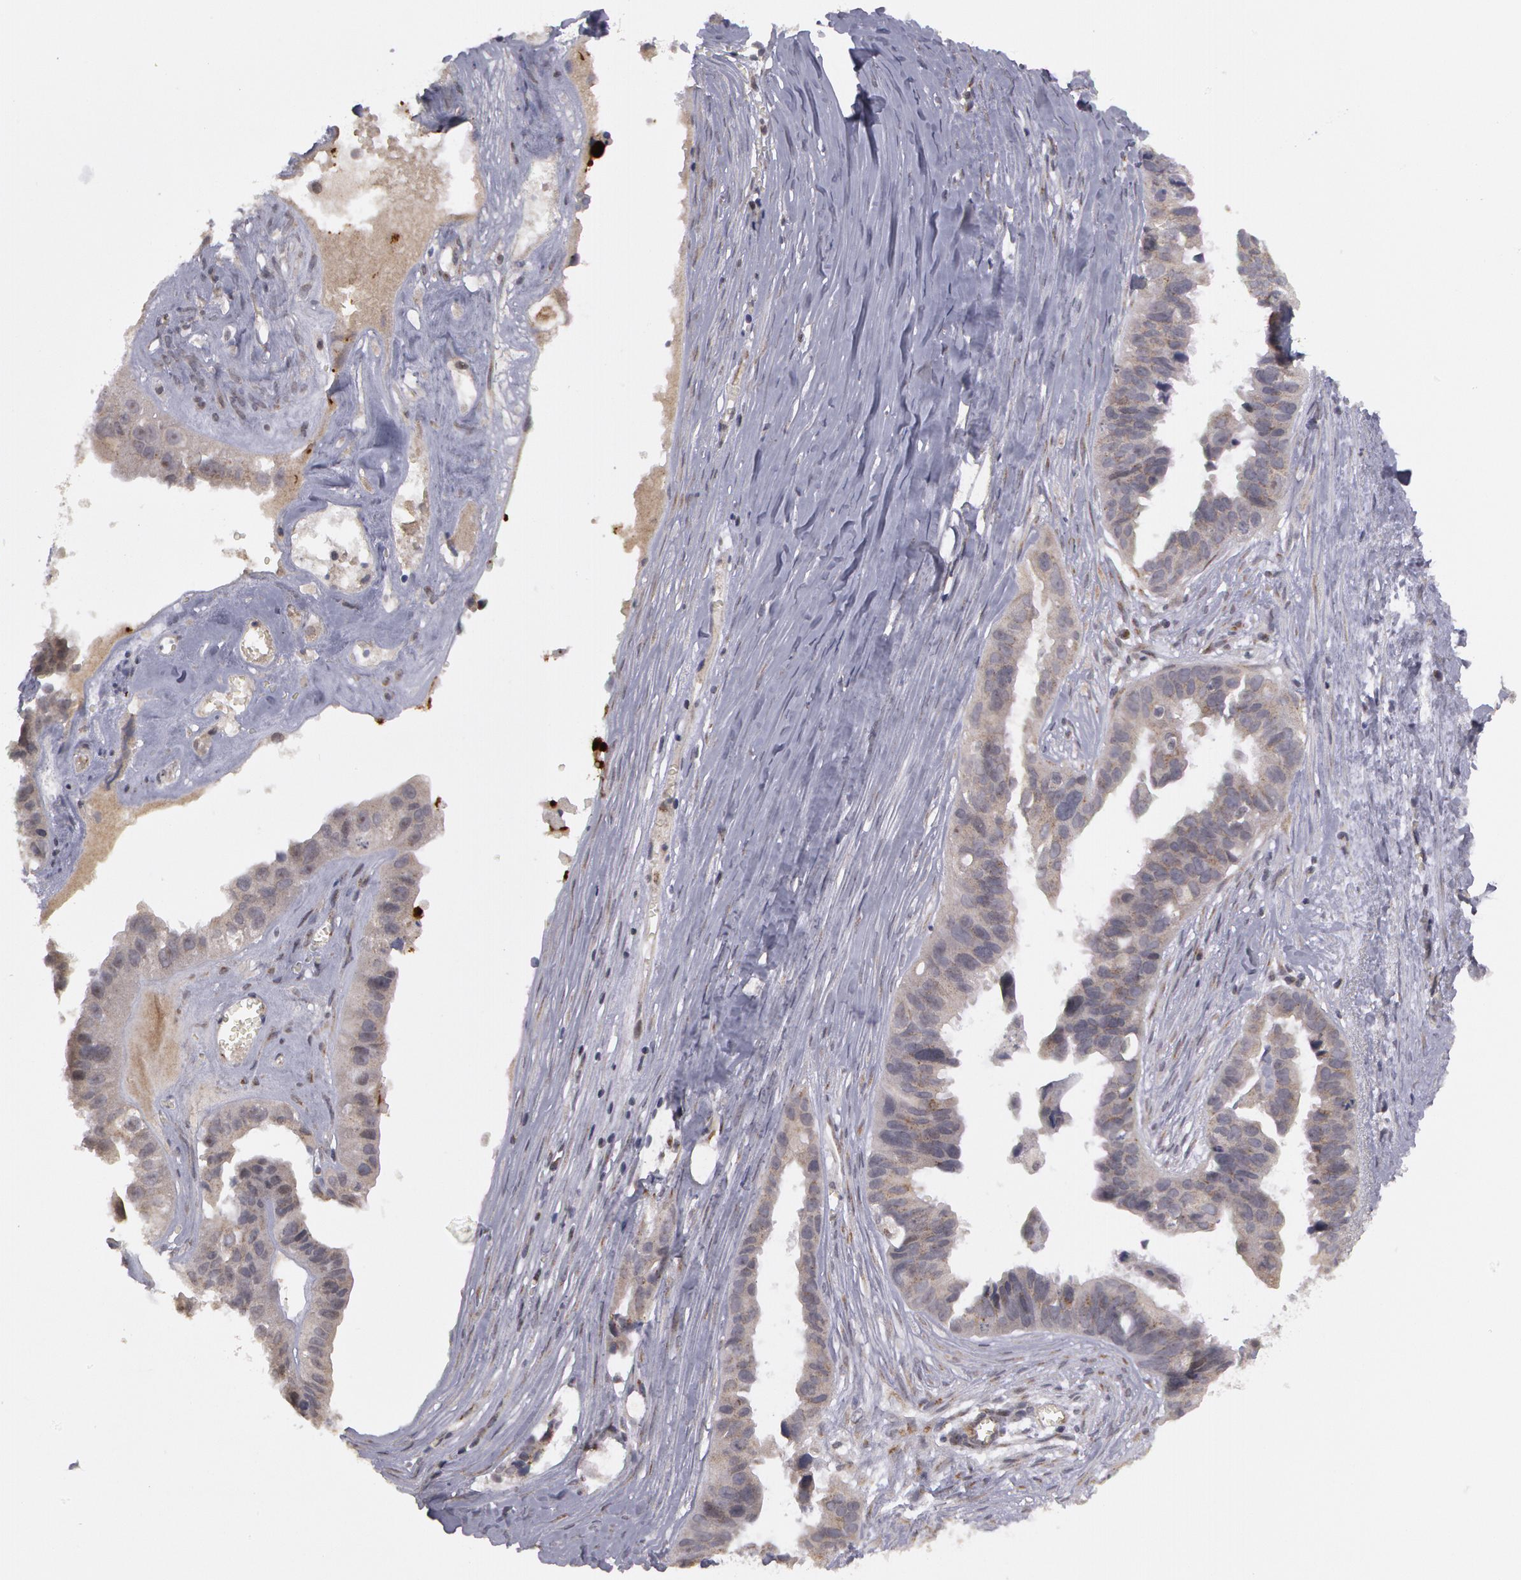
{"staining": {"intensity": "negative", "quantity": "none", "location": "none"}, "tissue": "ovarian cancer", "cell_type": "Tumor cells", "image_type": "cancer", "snomed": [{"axis": "morphology", "description": "Carcinoma, endometroid"}, {"axis": "topography", "description": "Ovary"}], "caption": "Immunohistochemistry (IHC) of ovarian cancer (endometroid carcinoma) demonstrates no staining in tumor cells.", "gene": "STX5", "patient": {"sex": "female", "age": 85}}